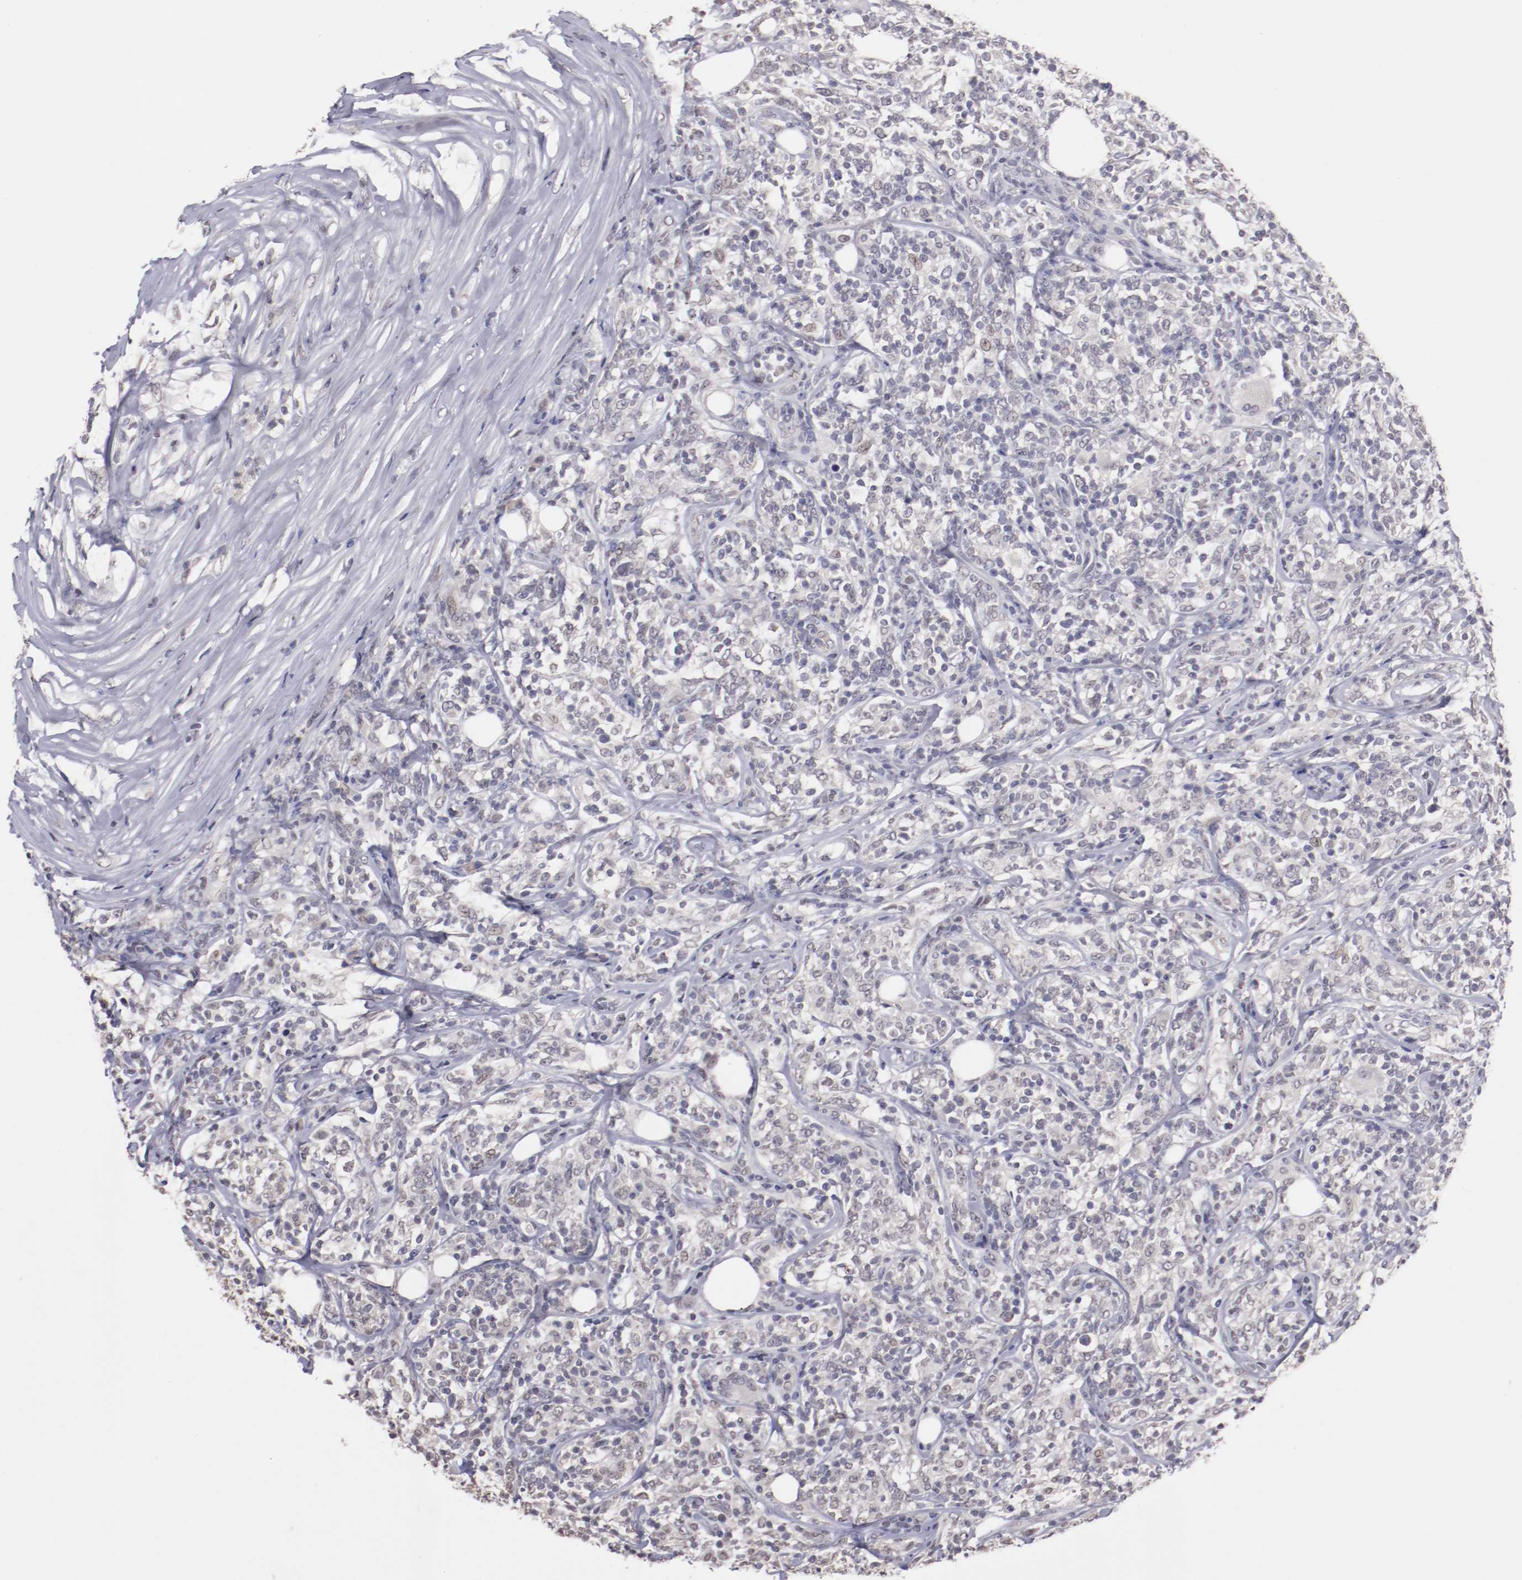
{"staining": {"intensity": "weak", "quantity": "25%-75%", "location": "cytoplasmic/membranous,nuclear"}, "tissue": "lymphoma", "cell_type": "Tumor cells", "image_type": "cancer", "snomed": [{"axis": "morphology", "description": "Malignant lymphoma, non-Hodgkin's type, High grade"}, {"axis": "topography", "description": "Lymph node"}], "caption": "A low amount of weak cytoplasmic/membranous and nuclear positivity is present in approximately 25%-75% of tumor cells in malignant lymphoma, non-Hodgkin's type (high-grade) tissue.", "gene": "NRXN3", "patient": {"sex": "female", "age": 84}}